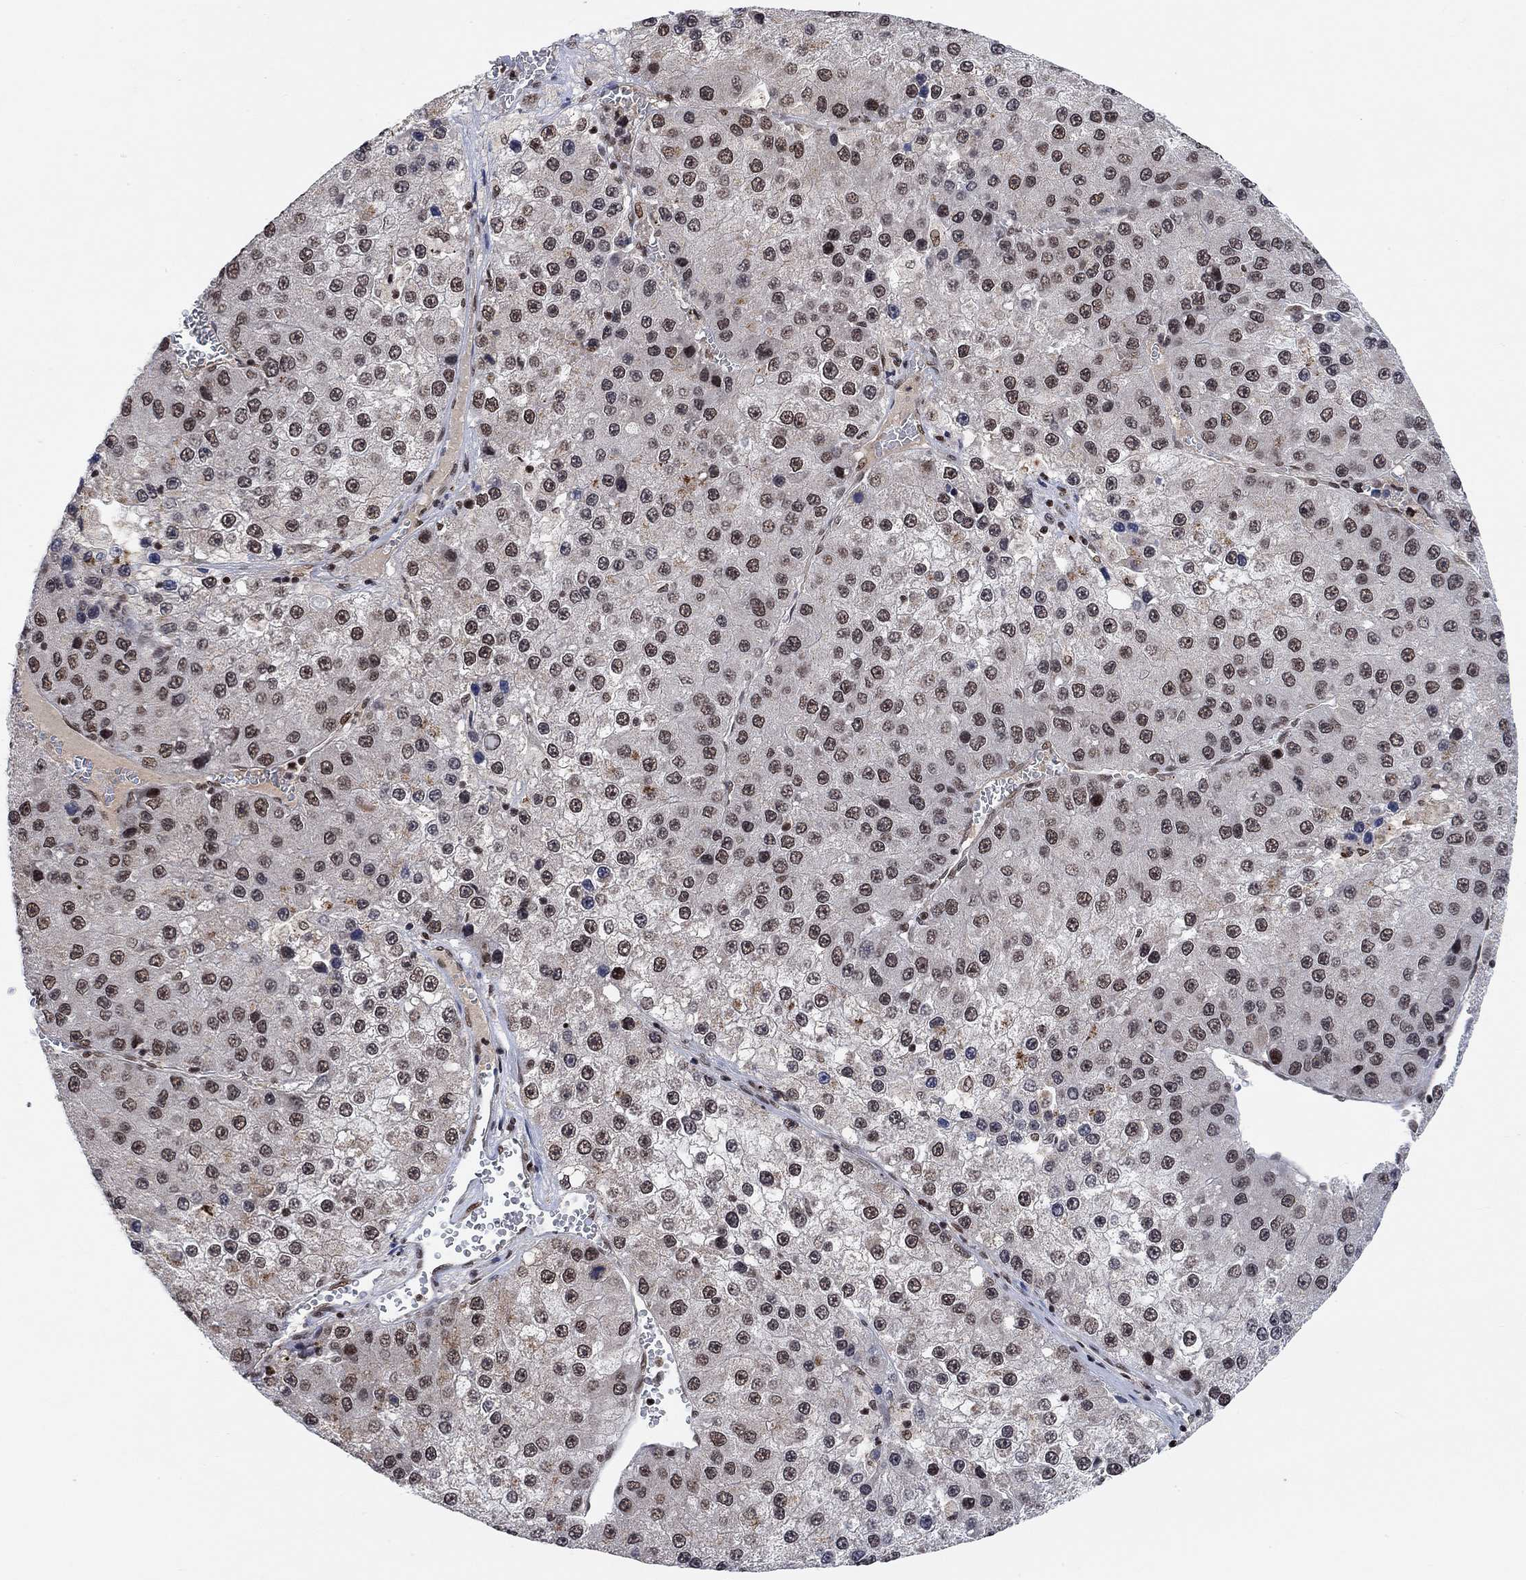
{"staining": {"intensity": "weak", "quantity": "<25%", "location": "nuclear"}, "tissue": "liver cancer", "cell_type": "Tumor cells", "image_type": "cancer", "snomed": [{"axis": "morphology", "description": "Carcinoma, Hepatocellular, NOS"}, {"axis": "topography", "description": "Liver"}], "caption": "IHC of liver cancer (hepatocellular carcinoma) shows no staining in tumor cells.", "gene": "THAP8", "patient": {"sex": "female", "age": 73}}